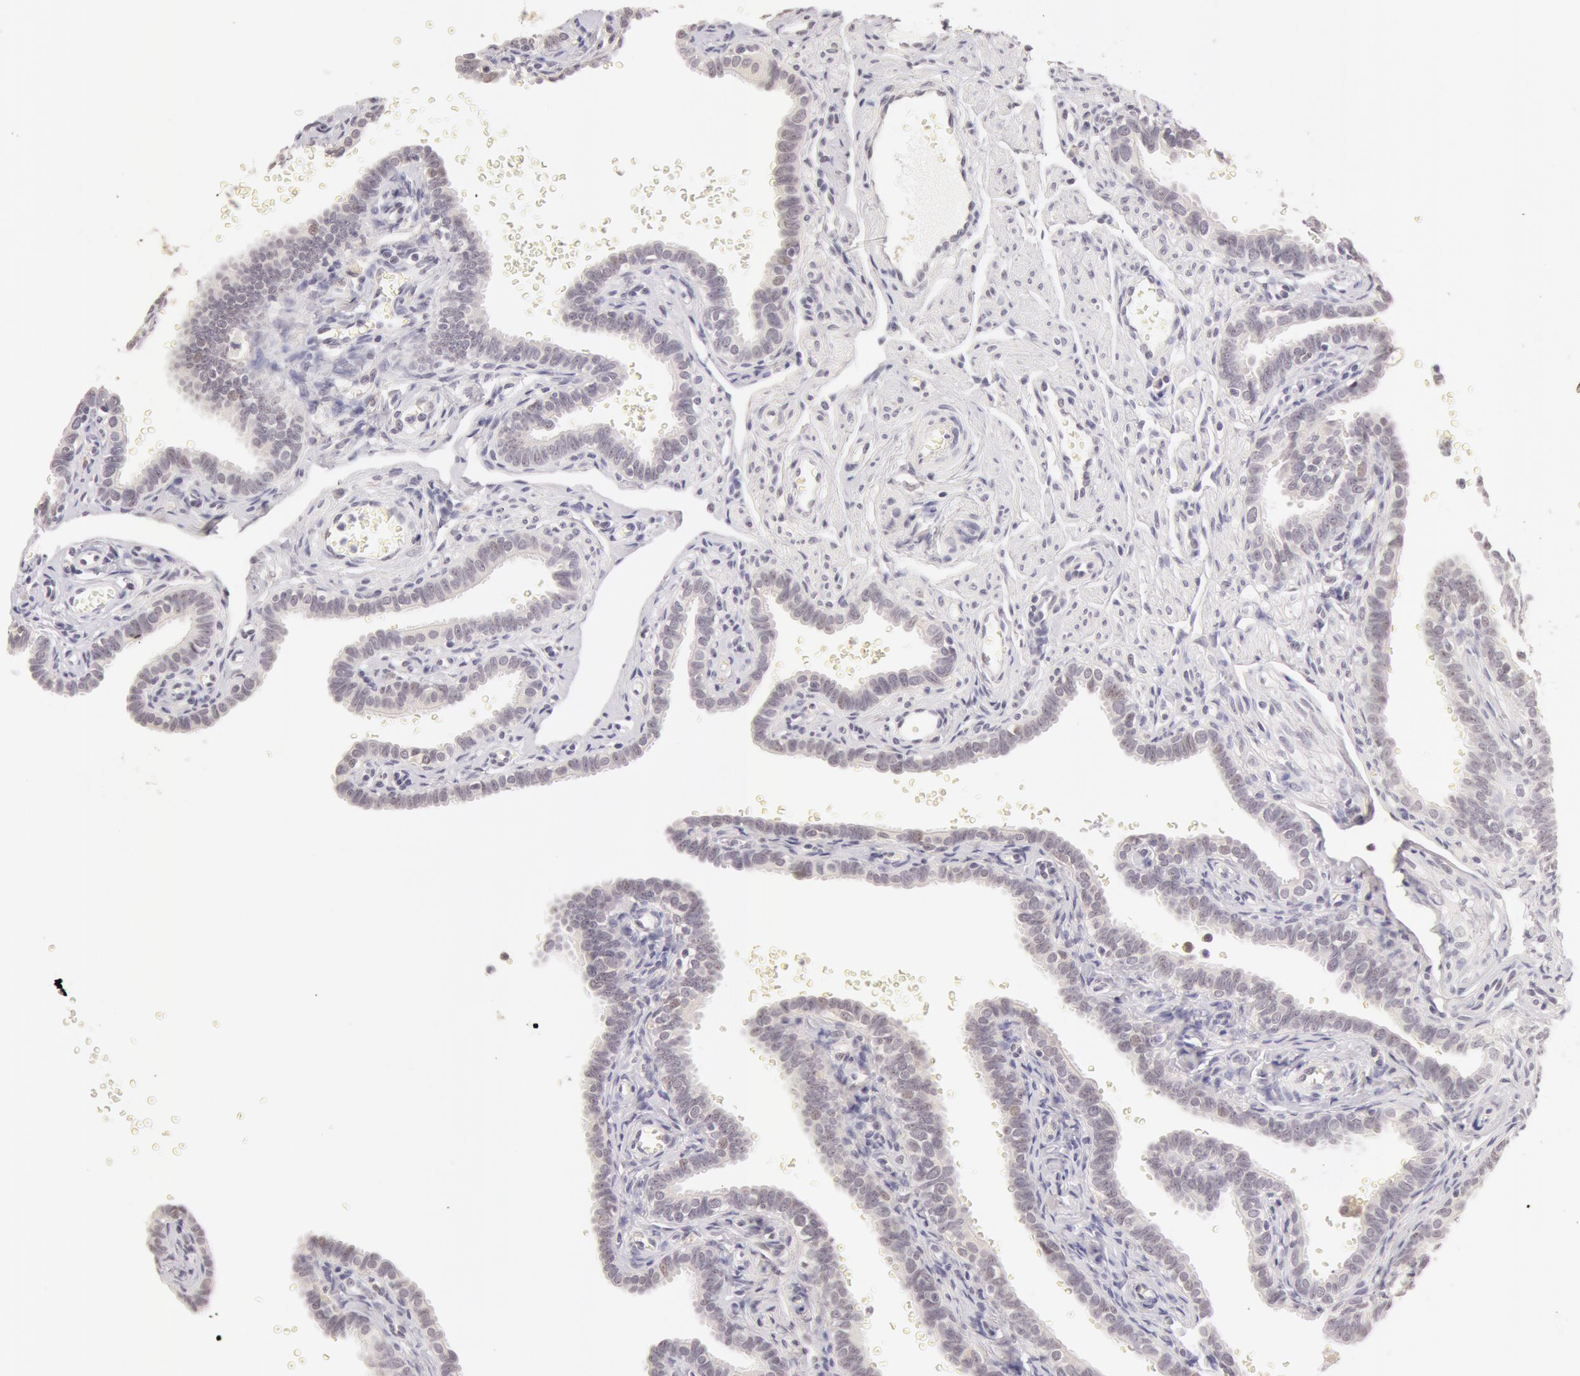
{"staining": {"intensity": "negative", "quantity": "none", "location": "none"}, "tissue": "fallopian tube", "cell_type": "Glandular cells", "image_type": "normal", "snomed": [{"axis": "morphology", "description": "Normal tissue, NOS"}, {"axis": "topography", "description": "Fallopian tube"}], "caption": "High power microscopy photomicrograph of an immunohistochemistry (IHC) photomicrograph of benign fallopian tube, revealing no significant staining in glandular cells. The staining is performed using DAB (3,3'-diaminobenzidine) brown chromogen with nuclei counter-stained in using hematoxylin.", "gene": "ZNF597", "patient": {"sex": "female", "age": 35}}